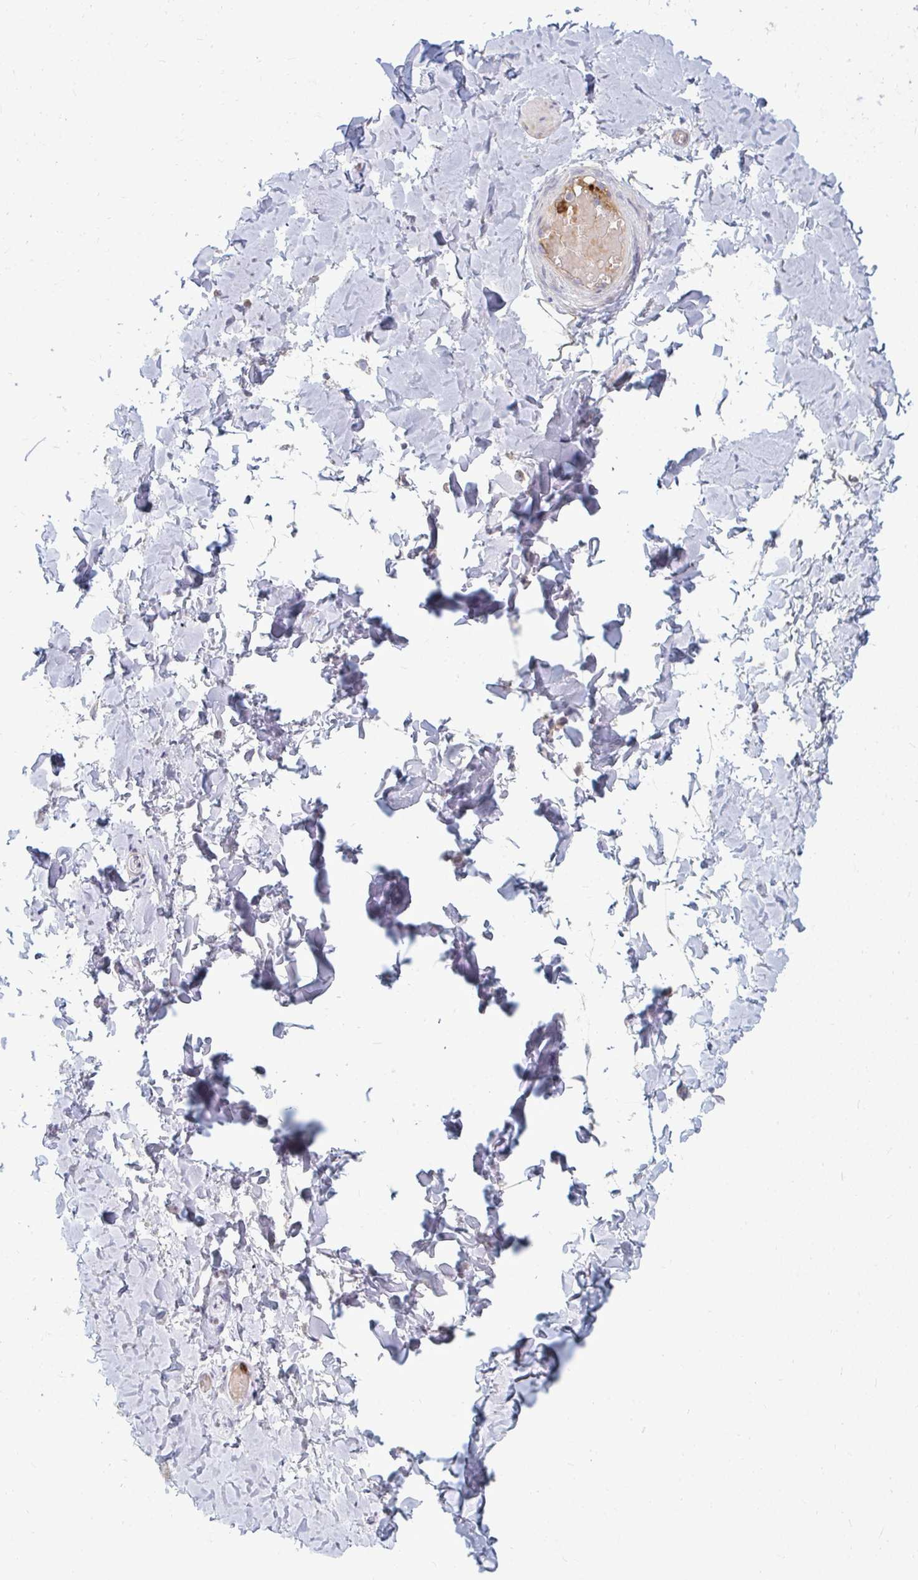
{"staining": {"intensity": "negative", "quantity": "none", "location": "none"}, "tissue": "soft tissue", "cell_type": "Fibroblasts", "image_type": "normal", "snomed": [{"axis": "morphology", "description": "Normal tissue, NOS"}, {"axis": "topography", "description": "Soft tissue"}, {"axis": "topography", "description": "Adipose tissue"}, {"axis": "topography", "description": "Vascular tissue"}, {"axis": "topography", "description": "Peripheral nerve tissue"}], "caption": "Immunohistochemical staining of unremarkable human soft tissue displays no significant positivity in fibroblasts.", "gene": "RAB33A", "patient": {"sex": "male", "age": 29}}